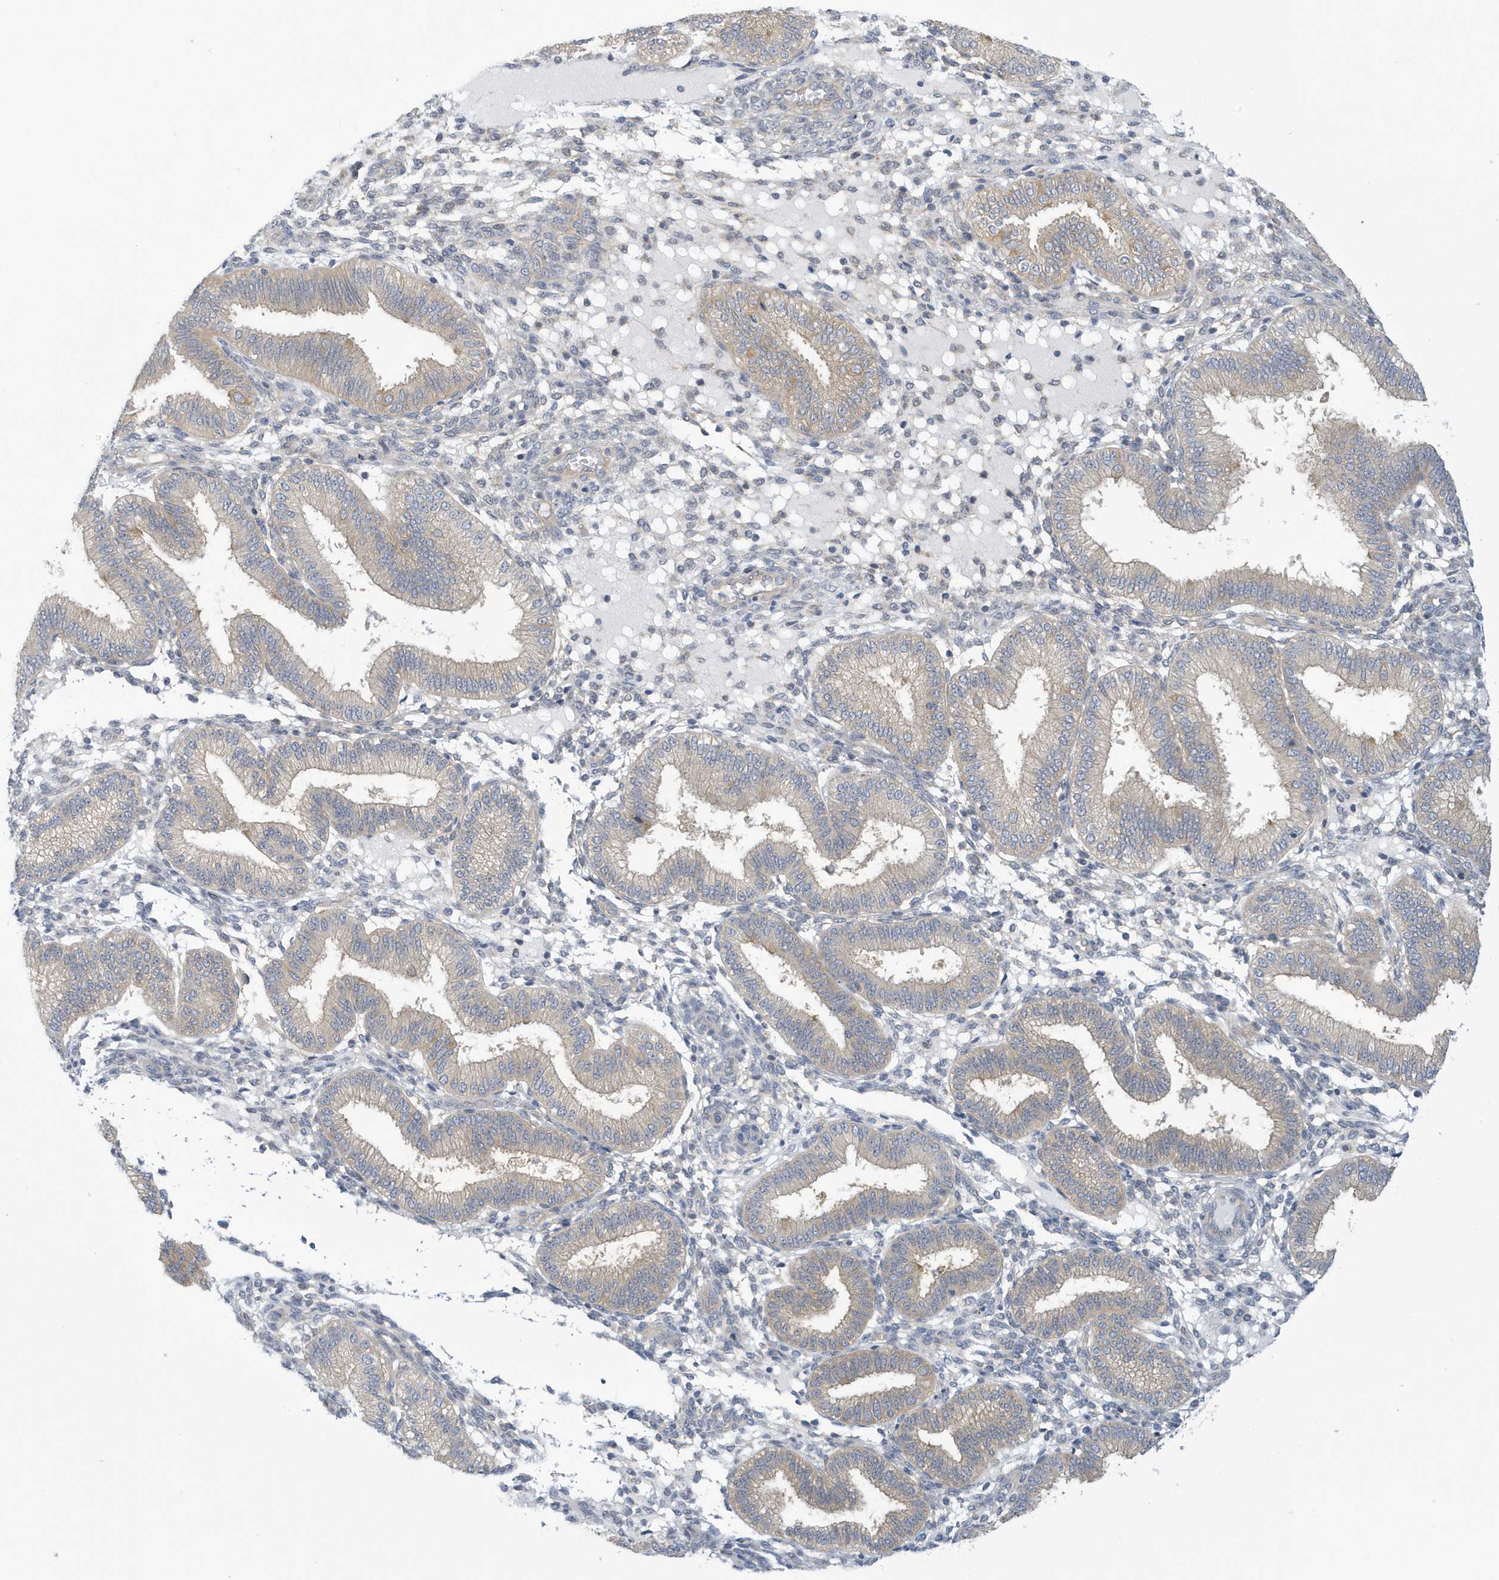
{"staining": {"intensity": "negative", "quantity": "none", "location": "none"}, "tissue": "endometrium", "cell_type": "Cells in endometrial stroma", "image_type": "normal", "snomed": [{"axis": "morphology", "description": "Normal tissue, NOS"}, {"axis": "topography", "description": "Endometrium"}], "caption": "The histopathology image demonstrates no staining of cells in endometrial stroma in normal endometrium. (Brightfield microscopy of DAB (3,3'-diaminobenzidine) immunohistochemistry (IHC) at high magnification).", "gene": "VTA1", "patient": {"sex": "female", "age": 39}}